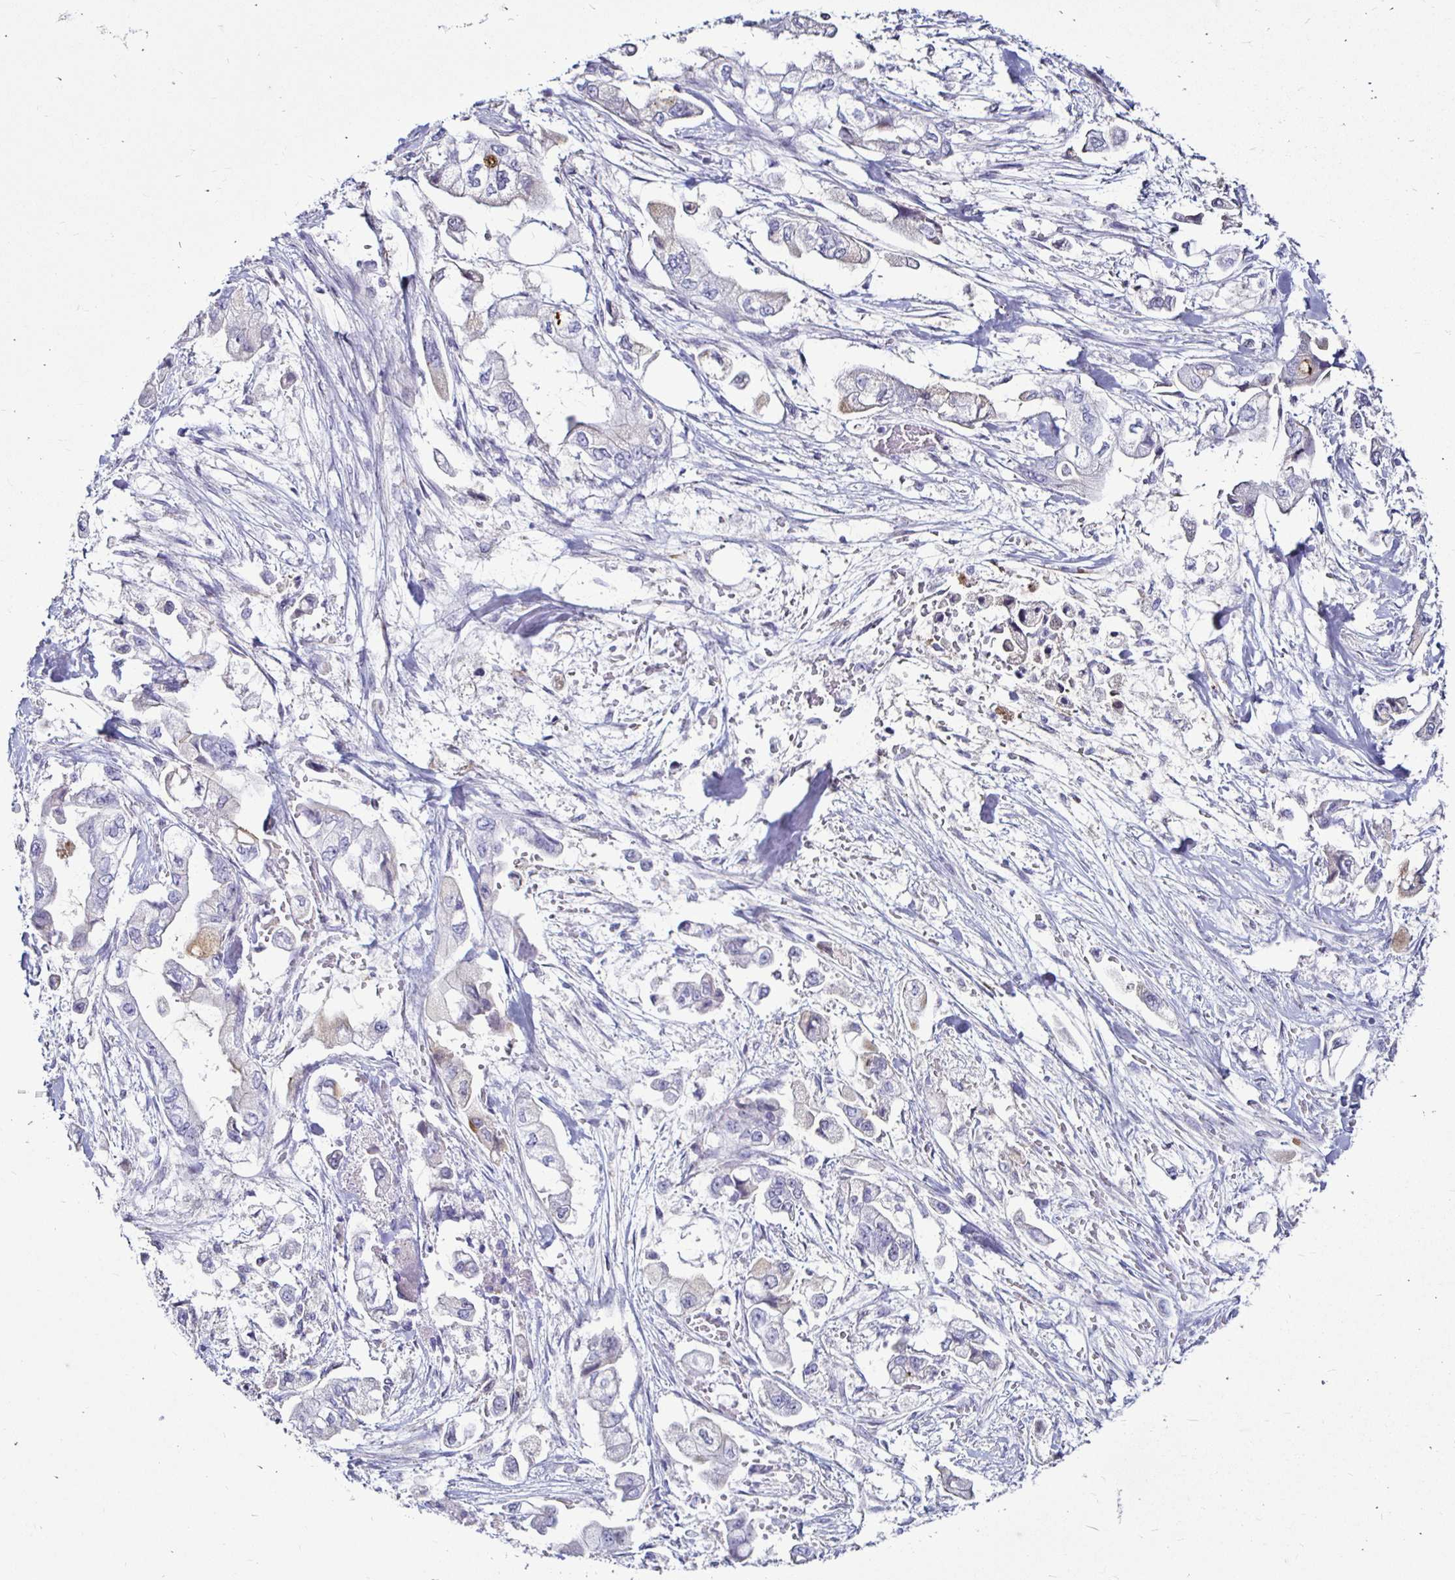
{"staining": {"intensity": "negative", "quantity": "none", "location": "none"}, "tissue": "stomach cancer", "cell_type": "Tumor cells", "image_type": "cancer", "snomed": [{"axis": "morphology", "description": "Adenocarcinoma, NOS"}, {"axis": "topography", "description": "Stomach"}], "caption": "A histopathology image of stomach adenocarcinoma stained for a protein demonstrates no brown staining in tumor cells.", "gene": "TIMP1", "patient": {"sex": "male", "age": 62}}